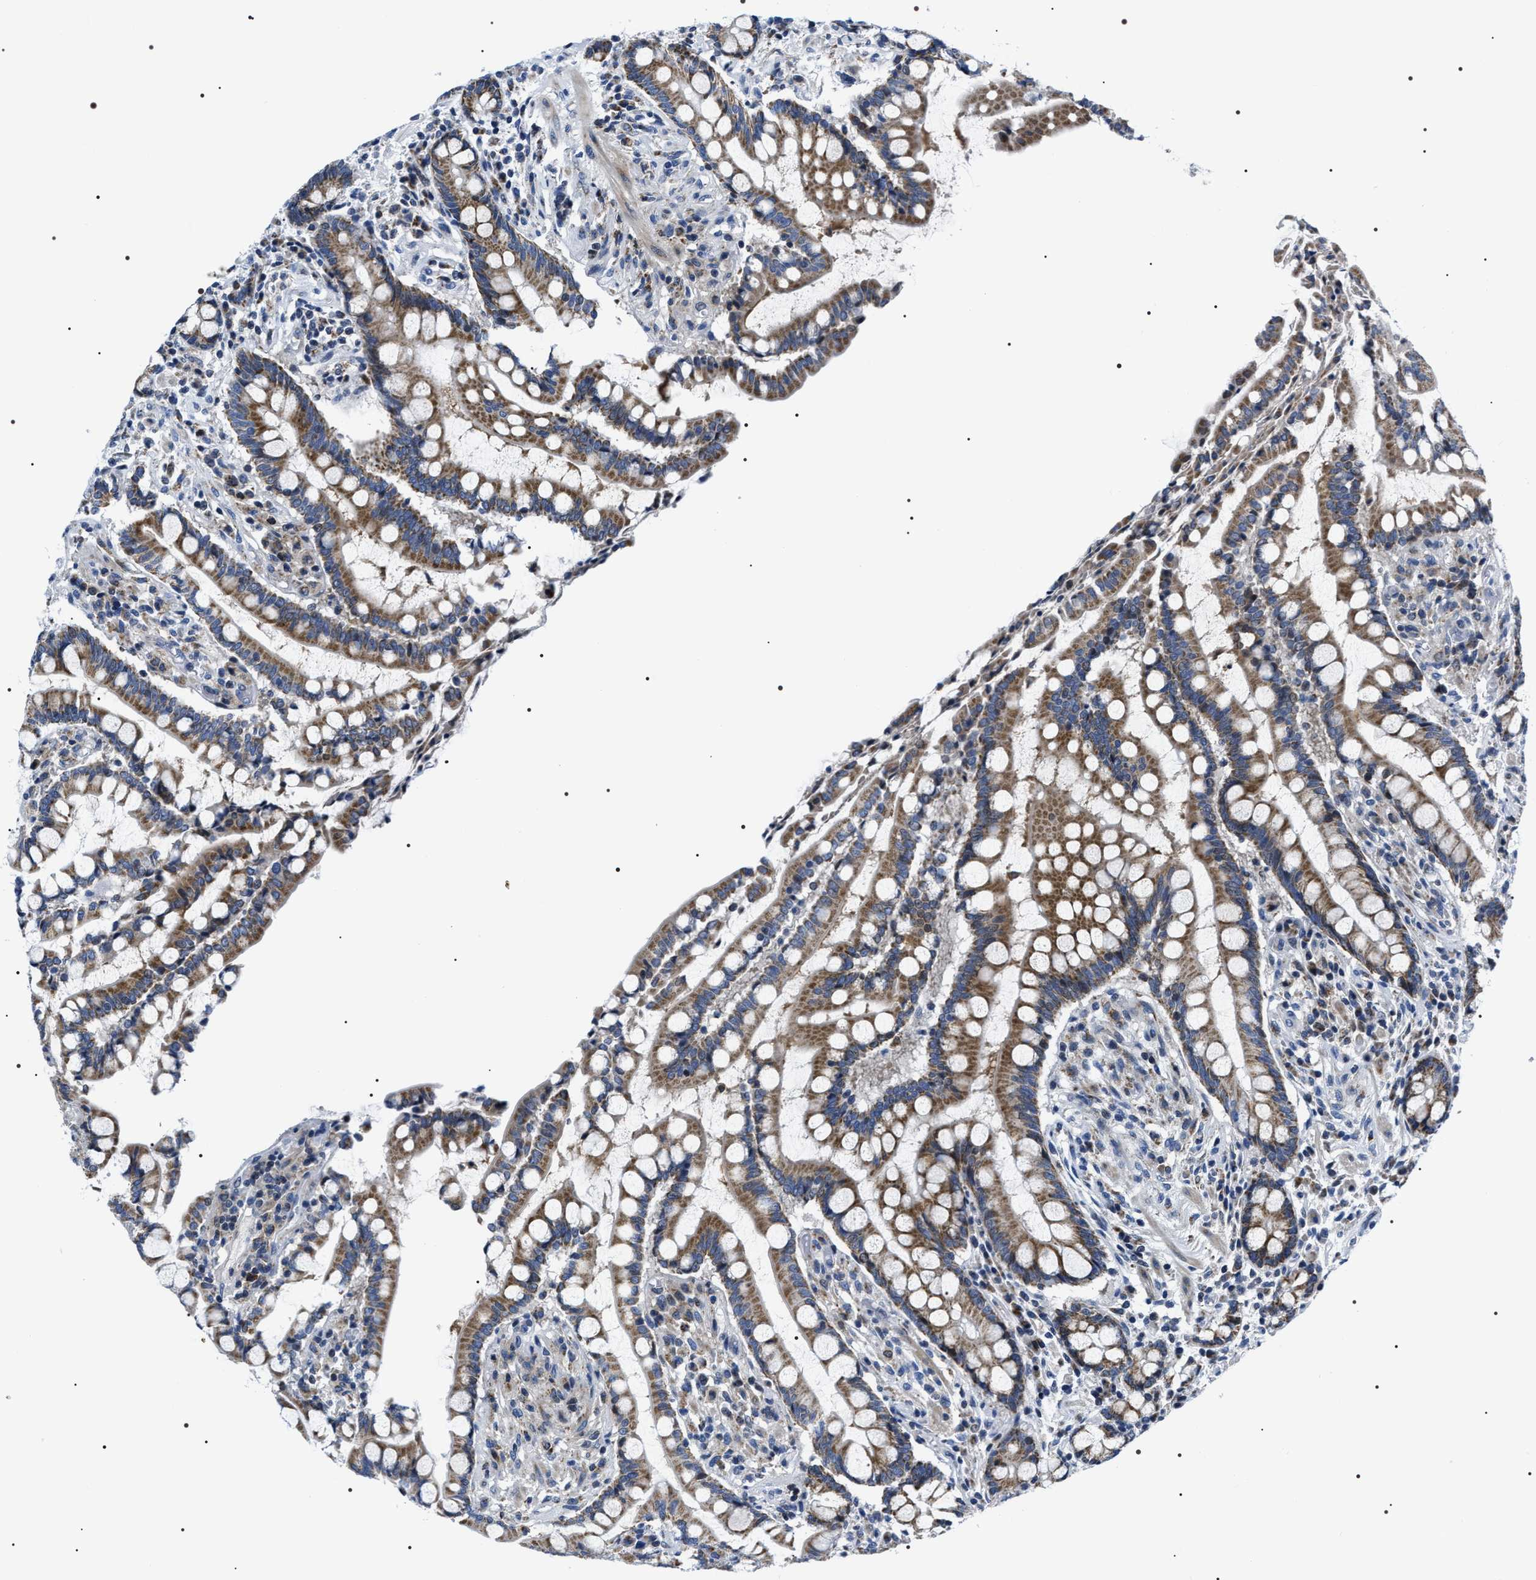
{"staining": {"intensity": "negative", "quantity": "none", "location": "none"}, "tissue": "colon", "cell_type": "Endothelial cells", "image_type": "normal", "snomed": [{"axis": "morphology", "description": "Normal tissue, NOS"}, {"axis": "topography", "description": "Colon"}], "caption": "A high-resolution histopathology image shows immunohistochemistry staining of benign colon, which exhibits no significant positivity in endothelial cells. The staining was performed using DAB to visualize the protein expression in brown, while the nuclei were stained in blue with hematoxylin (Magnification: 20x).", "gene": "NTMT1", "patient": {"sex": "male", "age": 73}}